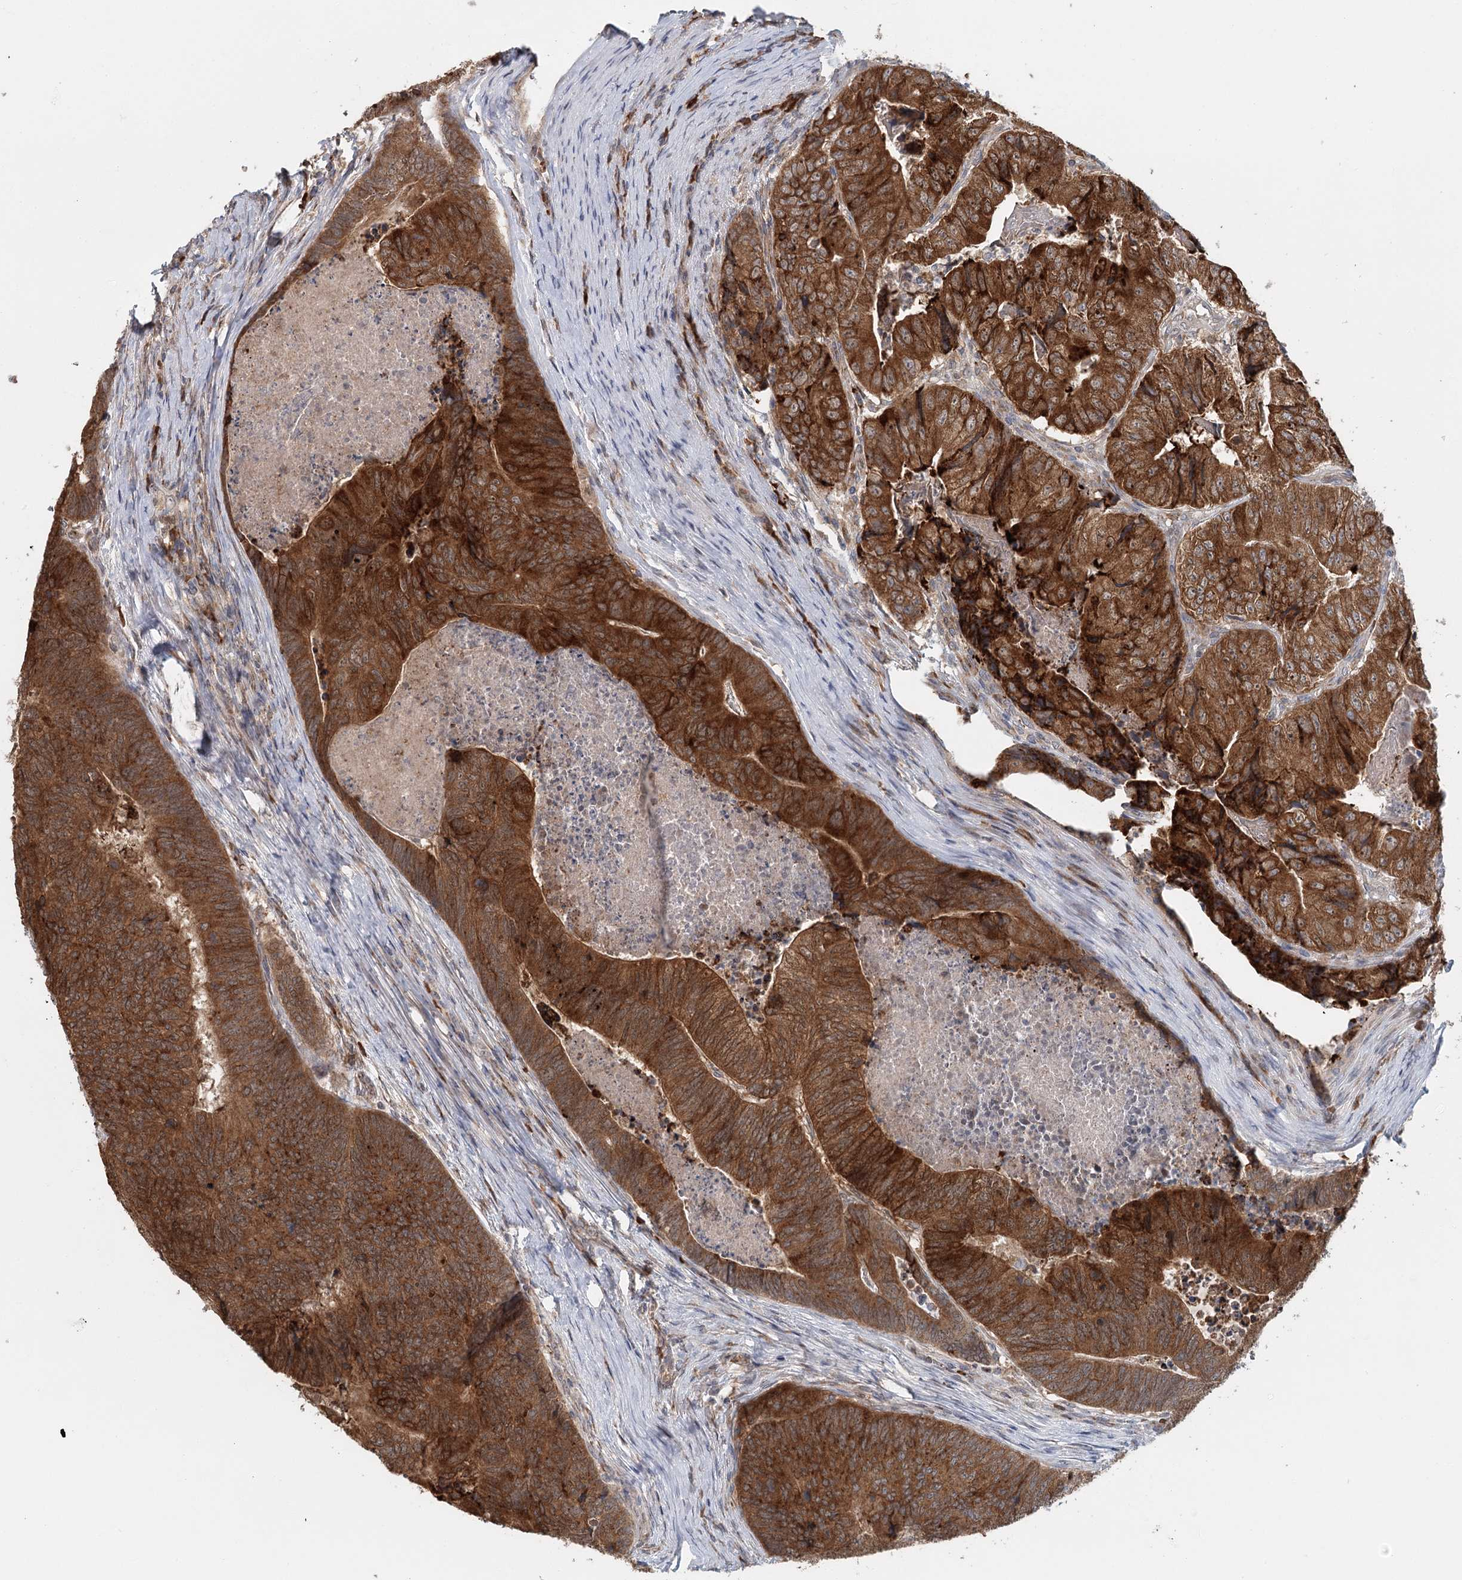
{"staining": {"intensity": "strong", "quantity": ">75%", "location": "cytoplasmic/membranous"}, "tissue": "colorectal cancer", "cell_type": "Tumor cells", "image_type": "cancer", "snomed": [{"axis": "morphology", "description": "Adenocarcinoma, NOS"}, {"axis": "topography", "description": "Colon"}], "caption": "This photomicrograph shows colorectal cancer stained with immunohistochemistry (IHC) to label a protein in brown. The cytoplasmic/membranous of tumor cells show strong positivity for the protein. Nuclei are counter-stained blue.", "gene": "ADK", "patient": {"sex": "female", "age": 67}}